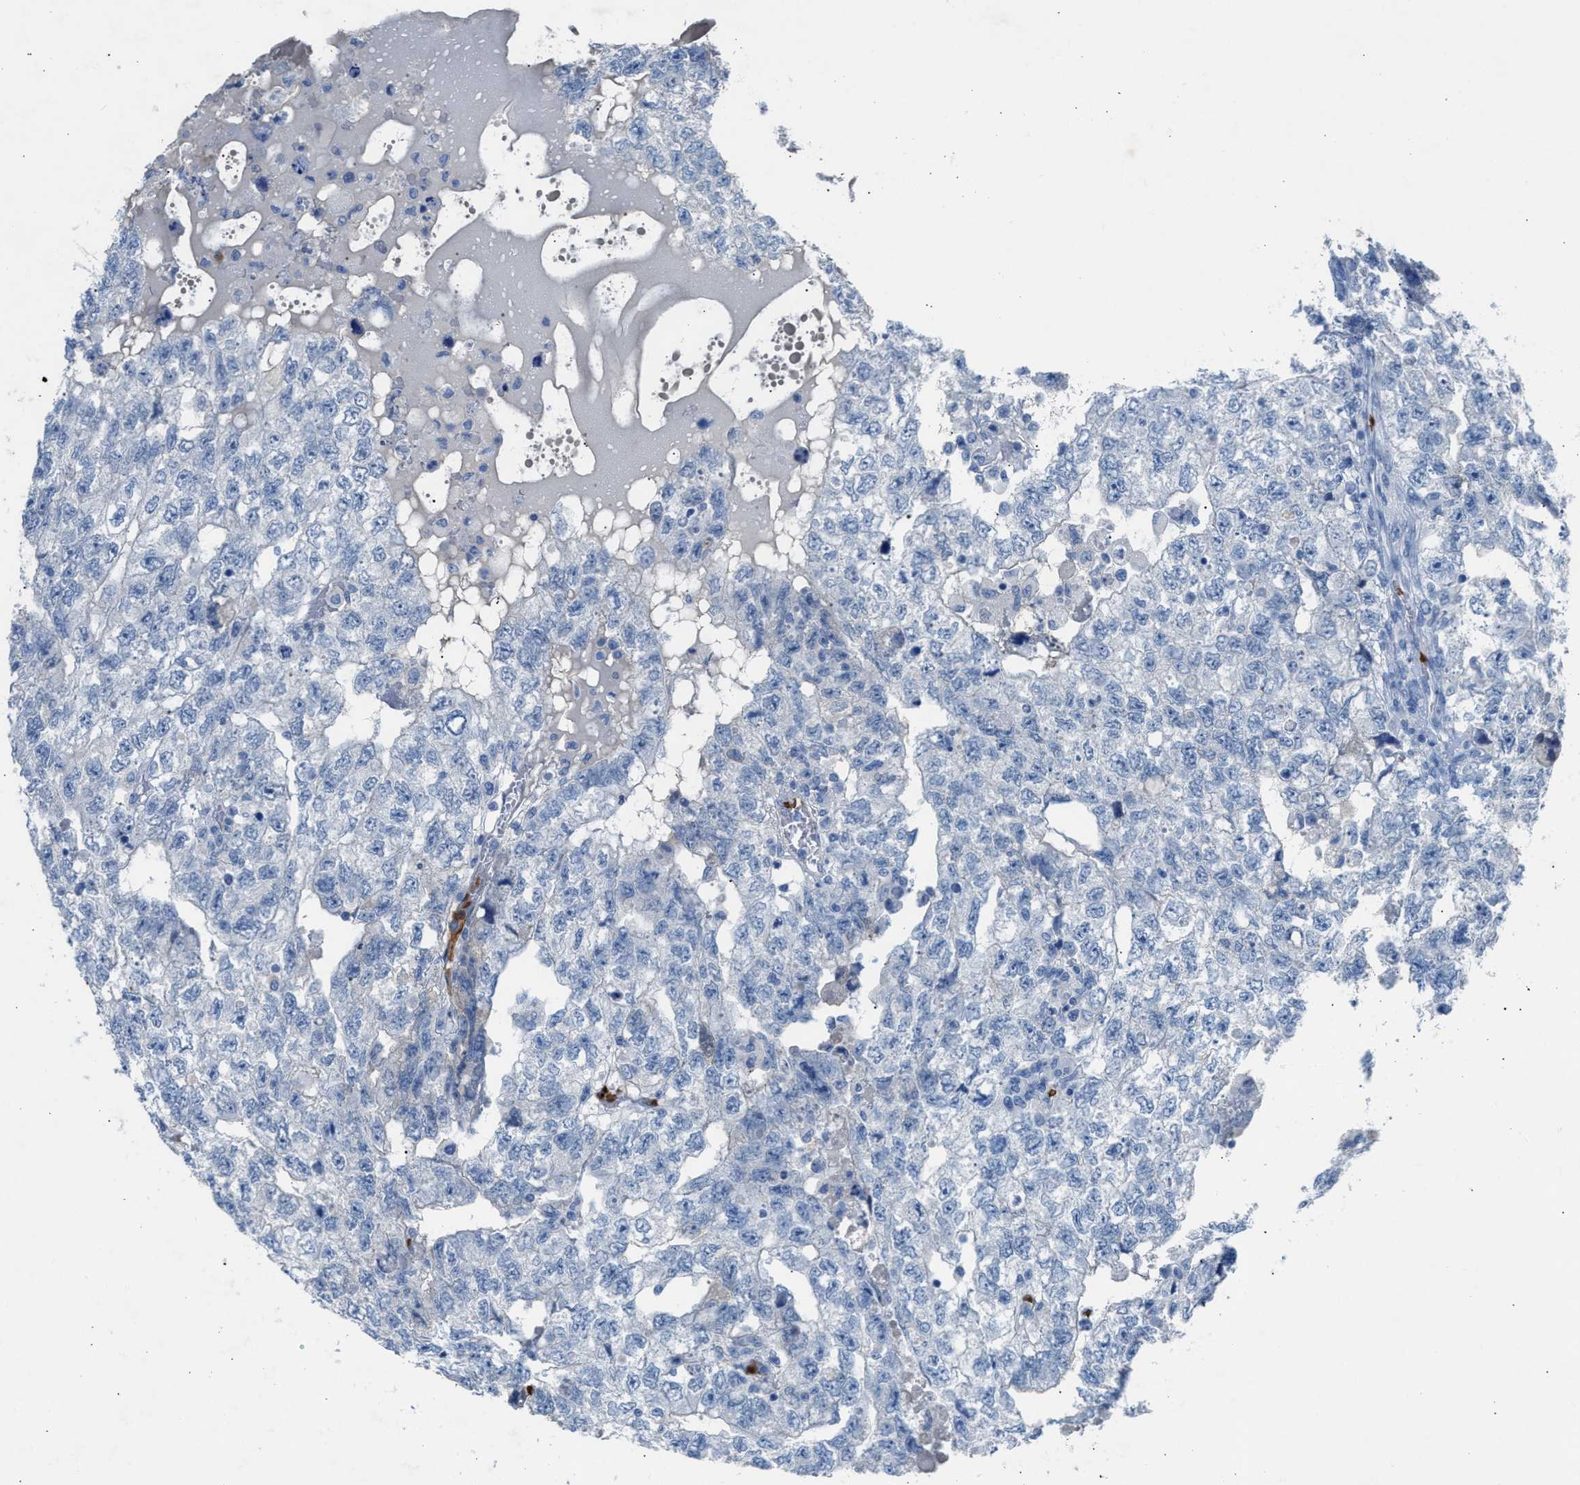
{"staining": {"intensity": "negative", "quantity": "none", "location": "none"}, "tissue": "testis cancer", "cell_type": "Tumor cells", "image_type": "cancer", "snomed": [{"axis": "morphology", "description": "Carcinoma, Embryonal, NOS"}, {"axis": "topography", "description": "Testis"}], "caption": "An immunohistochemistry micrograph of embryonal carcinoma (testis) is shown. There is no staining in tumor cells of embryonal carcinoma (testis).", "gene": "CFAP77", "patient": {"sex": "male", "age": 36}}